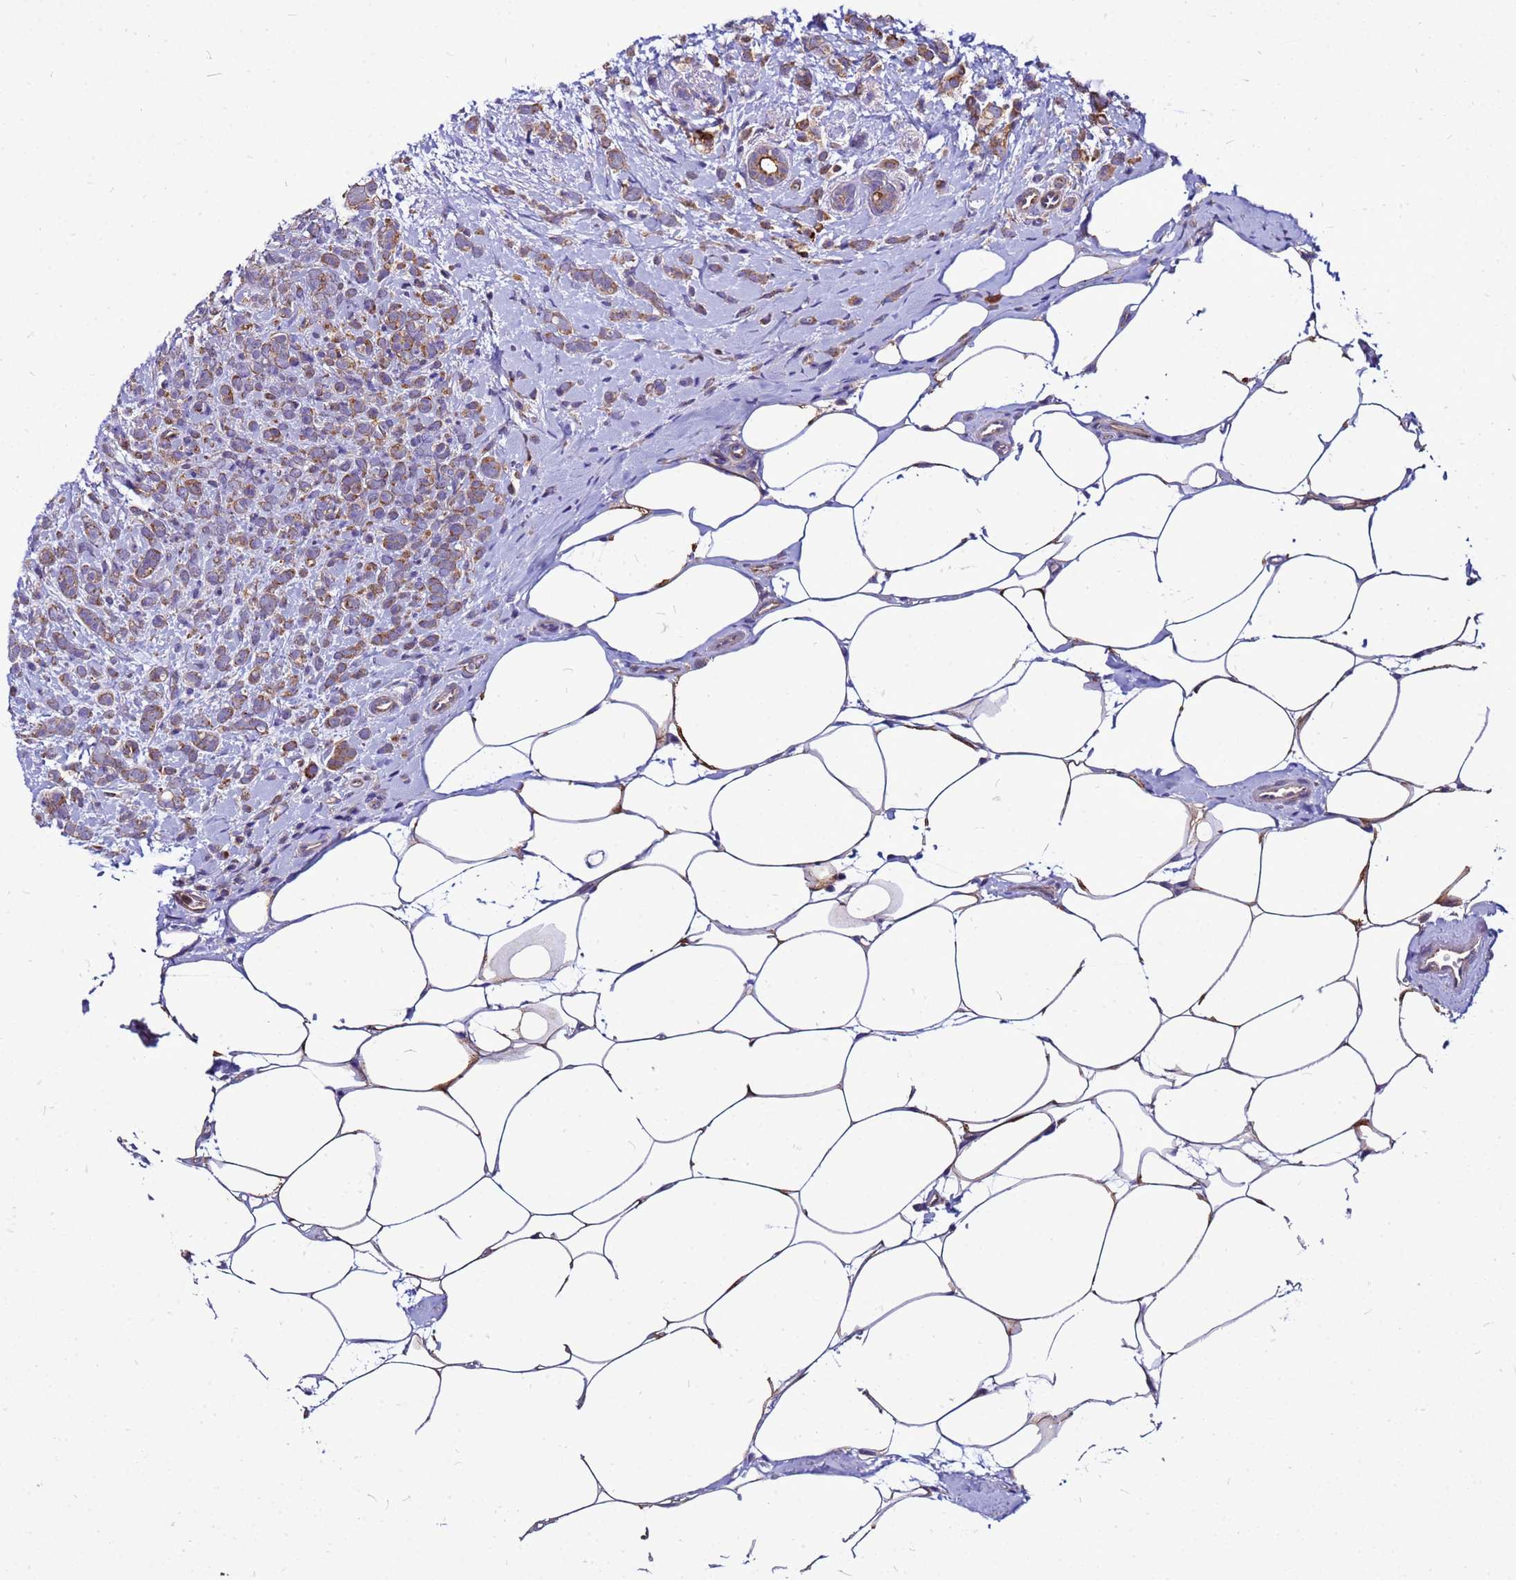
{"staining": {"intensity": "moderate", "quantity": ">75%", "location": "cytoplasmic/membranous"}, "tissue": "breast cancer", "cell_type": "Tumor cells", "image_type": "cancer", "snomed": [{"axis": "morphology", "description": "Lobular carcinoma"}, {"axis": "topography", "description": "Breast"}], "caption": "High-power microscopy captured an immunohistochemistry image of lobular carcinoma (breast), revealing moderate cytoplasmic/membranous positivity in about >75% of tumor cells.", "gene": "PKD1", "patient": {"sex": "female", "age": 58}}